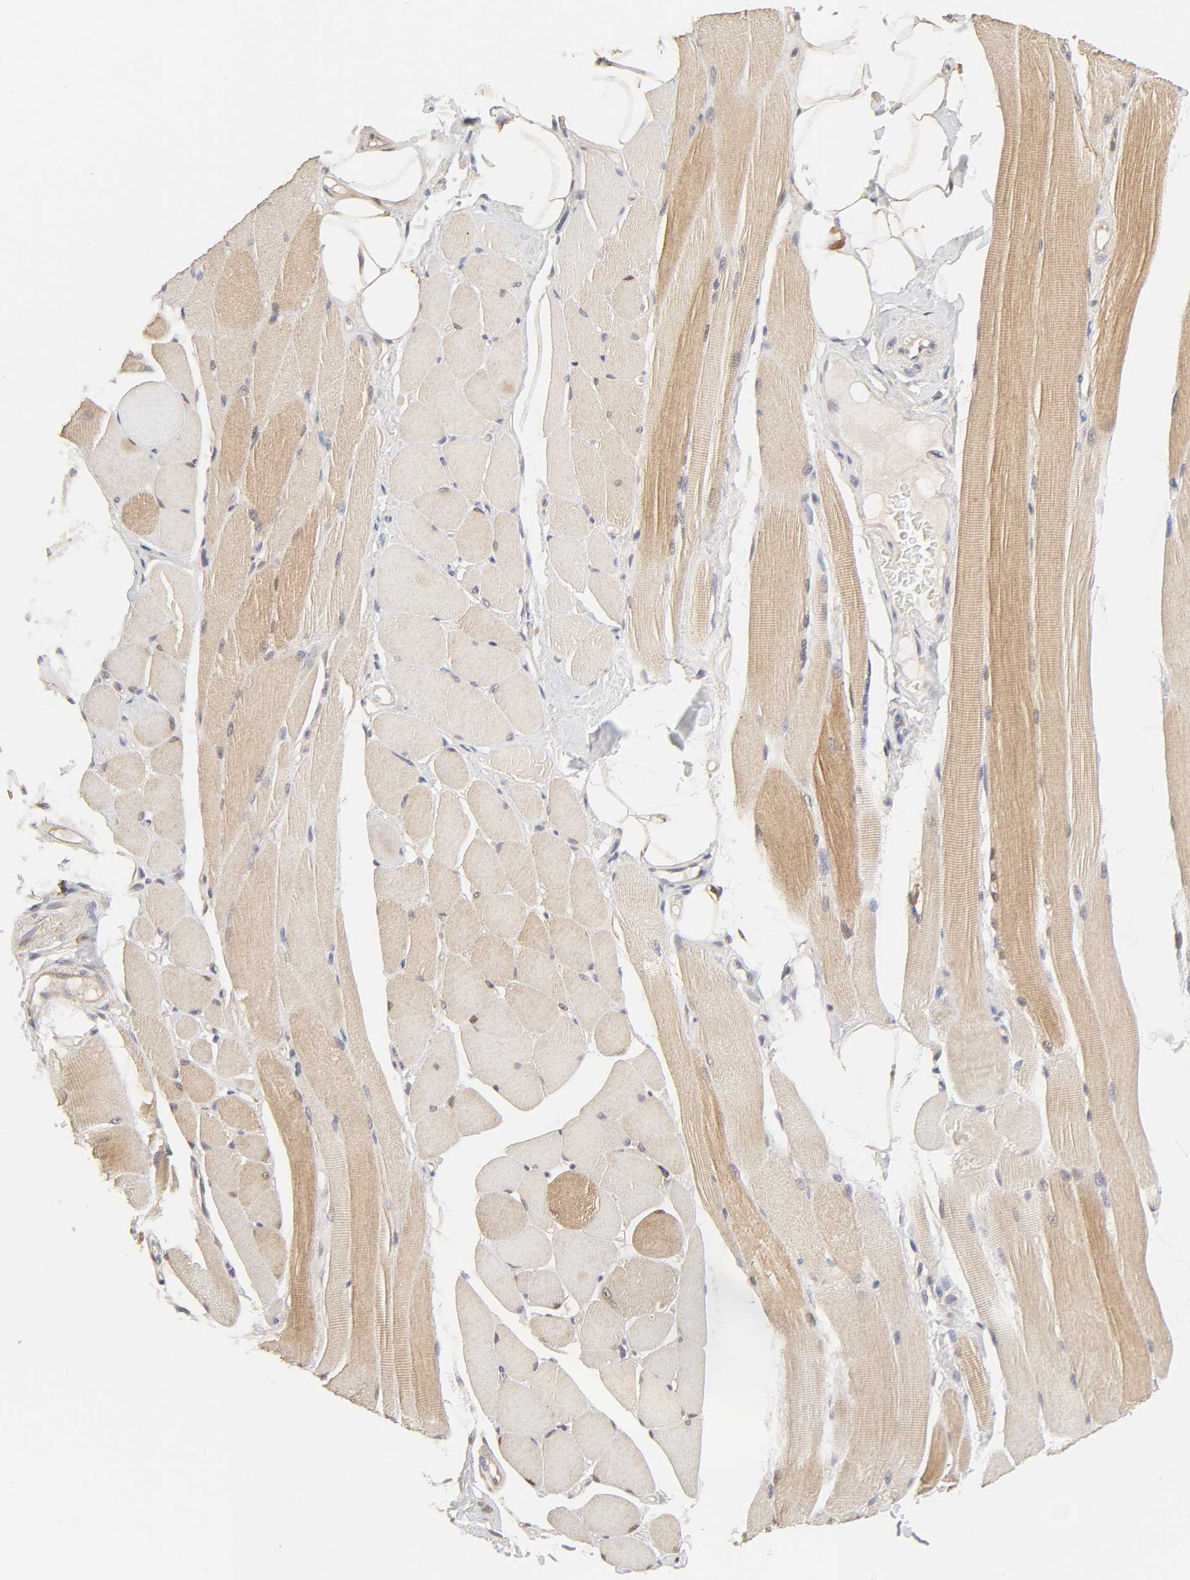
{"staining": {"intensity": "moderate", "quantity": "<25%", "location": "cytoplasmic/membranous"}, "tissue": "skeletal muscle", "cell_type": "Myocytes", "image_type": "normal", "snomed": [{"axis": "morphology", "description": "Normal tissue, NOS"}, {"axis": "topography", "description": "Skeletal muscle"}, {"axis": "topography", "description": "Peripheral nerve tissue"}], "caption": "DAB (3,3'-diaminobenzidine) immunohistochemical staining of benign human skeletal muscle reveals moderate cytoplasmic/membranous protein staining in approximately <25% of myocytes.", "gene": "AP1G2", "patient": {"sex": "female", "age": 84}}